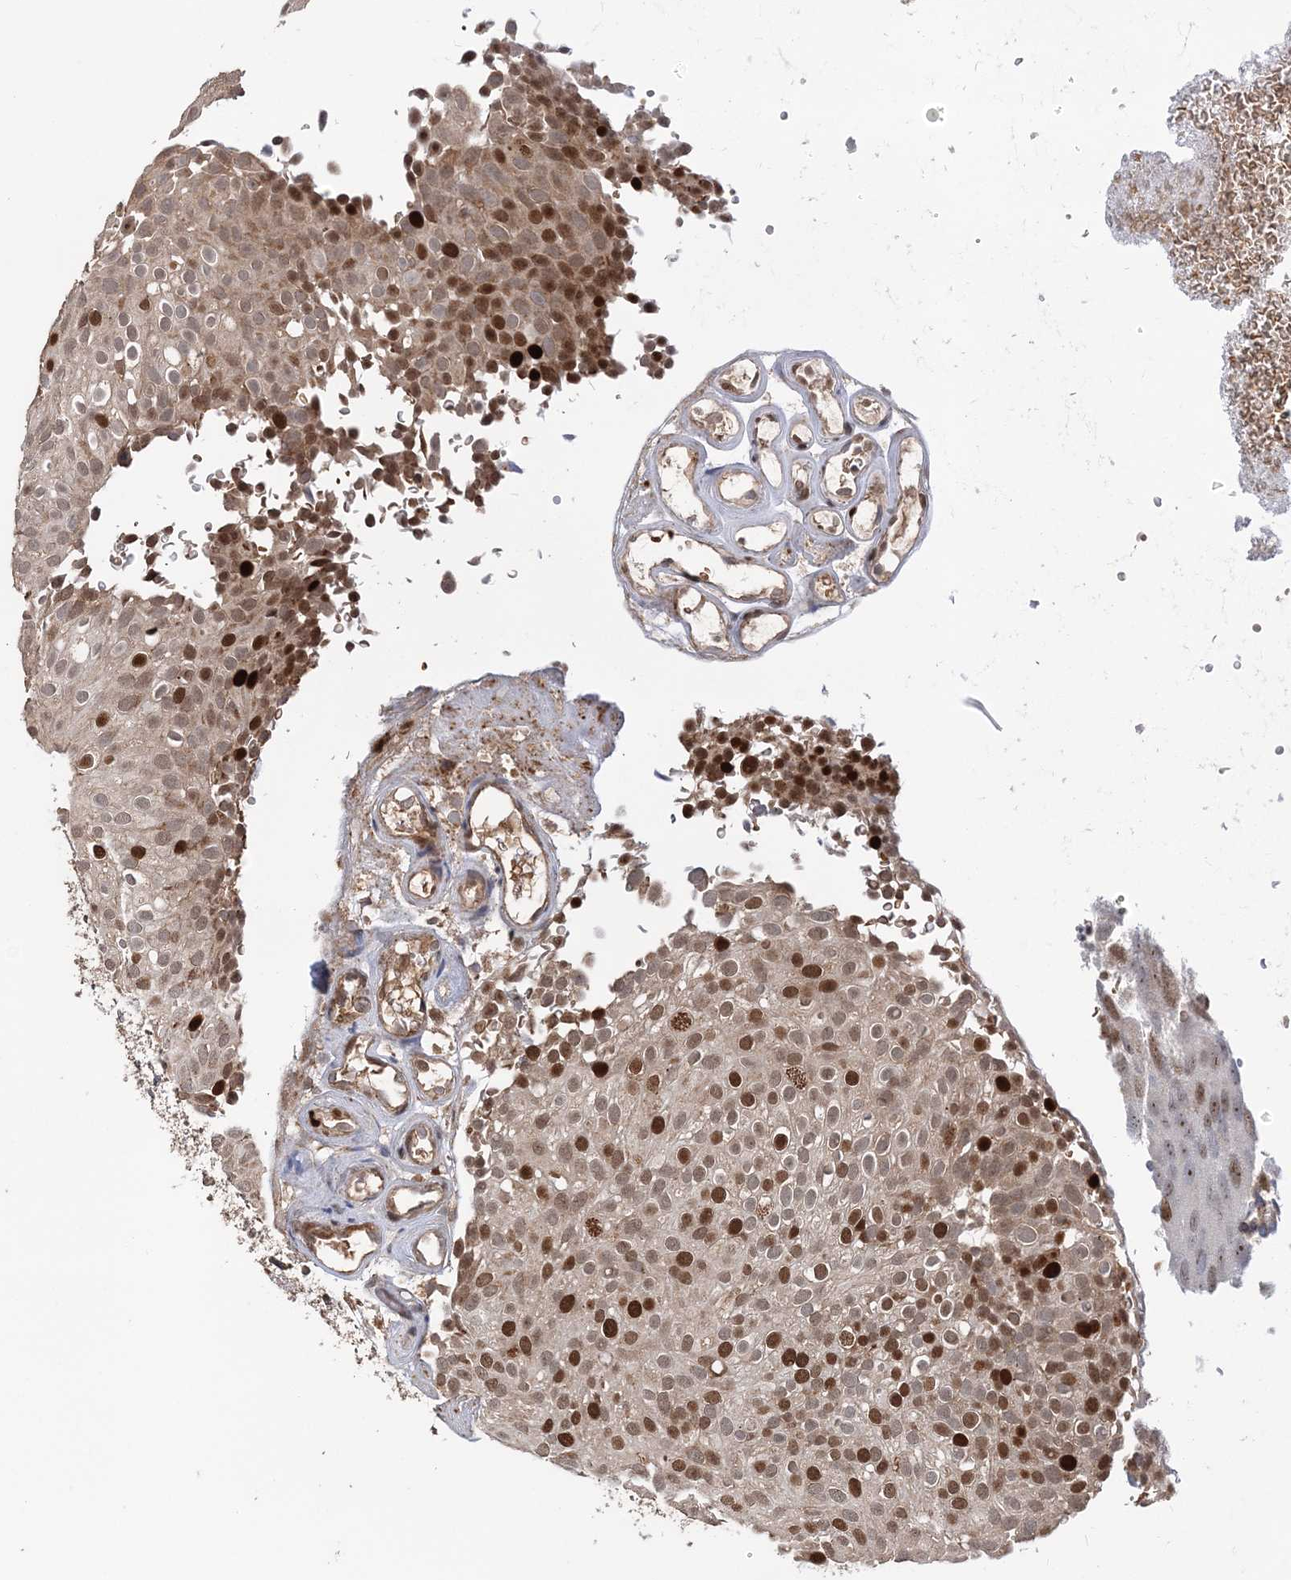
{"staining": {"intensity": "strong", "quantity": "25%-75%", "location": "nuclear"}, "tissue": "urothelial cancer", "cell_type": "Tumor cells", "image_type": "cancer", "snomed": [{"axis": "morphology", "description": "Urothelial carcinoma, Low grade"}, {"axis": "topography", "description": "Urinary bladder"}], "caption": "Immunohistochemical staining of human urothelial cancer exhibits high levels of strong nuclear protein expression in about 25%-75% of tumor cells.", "gene": "KIF4A", "patient": {"sex": "male", "age": 78}}